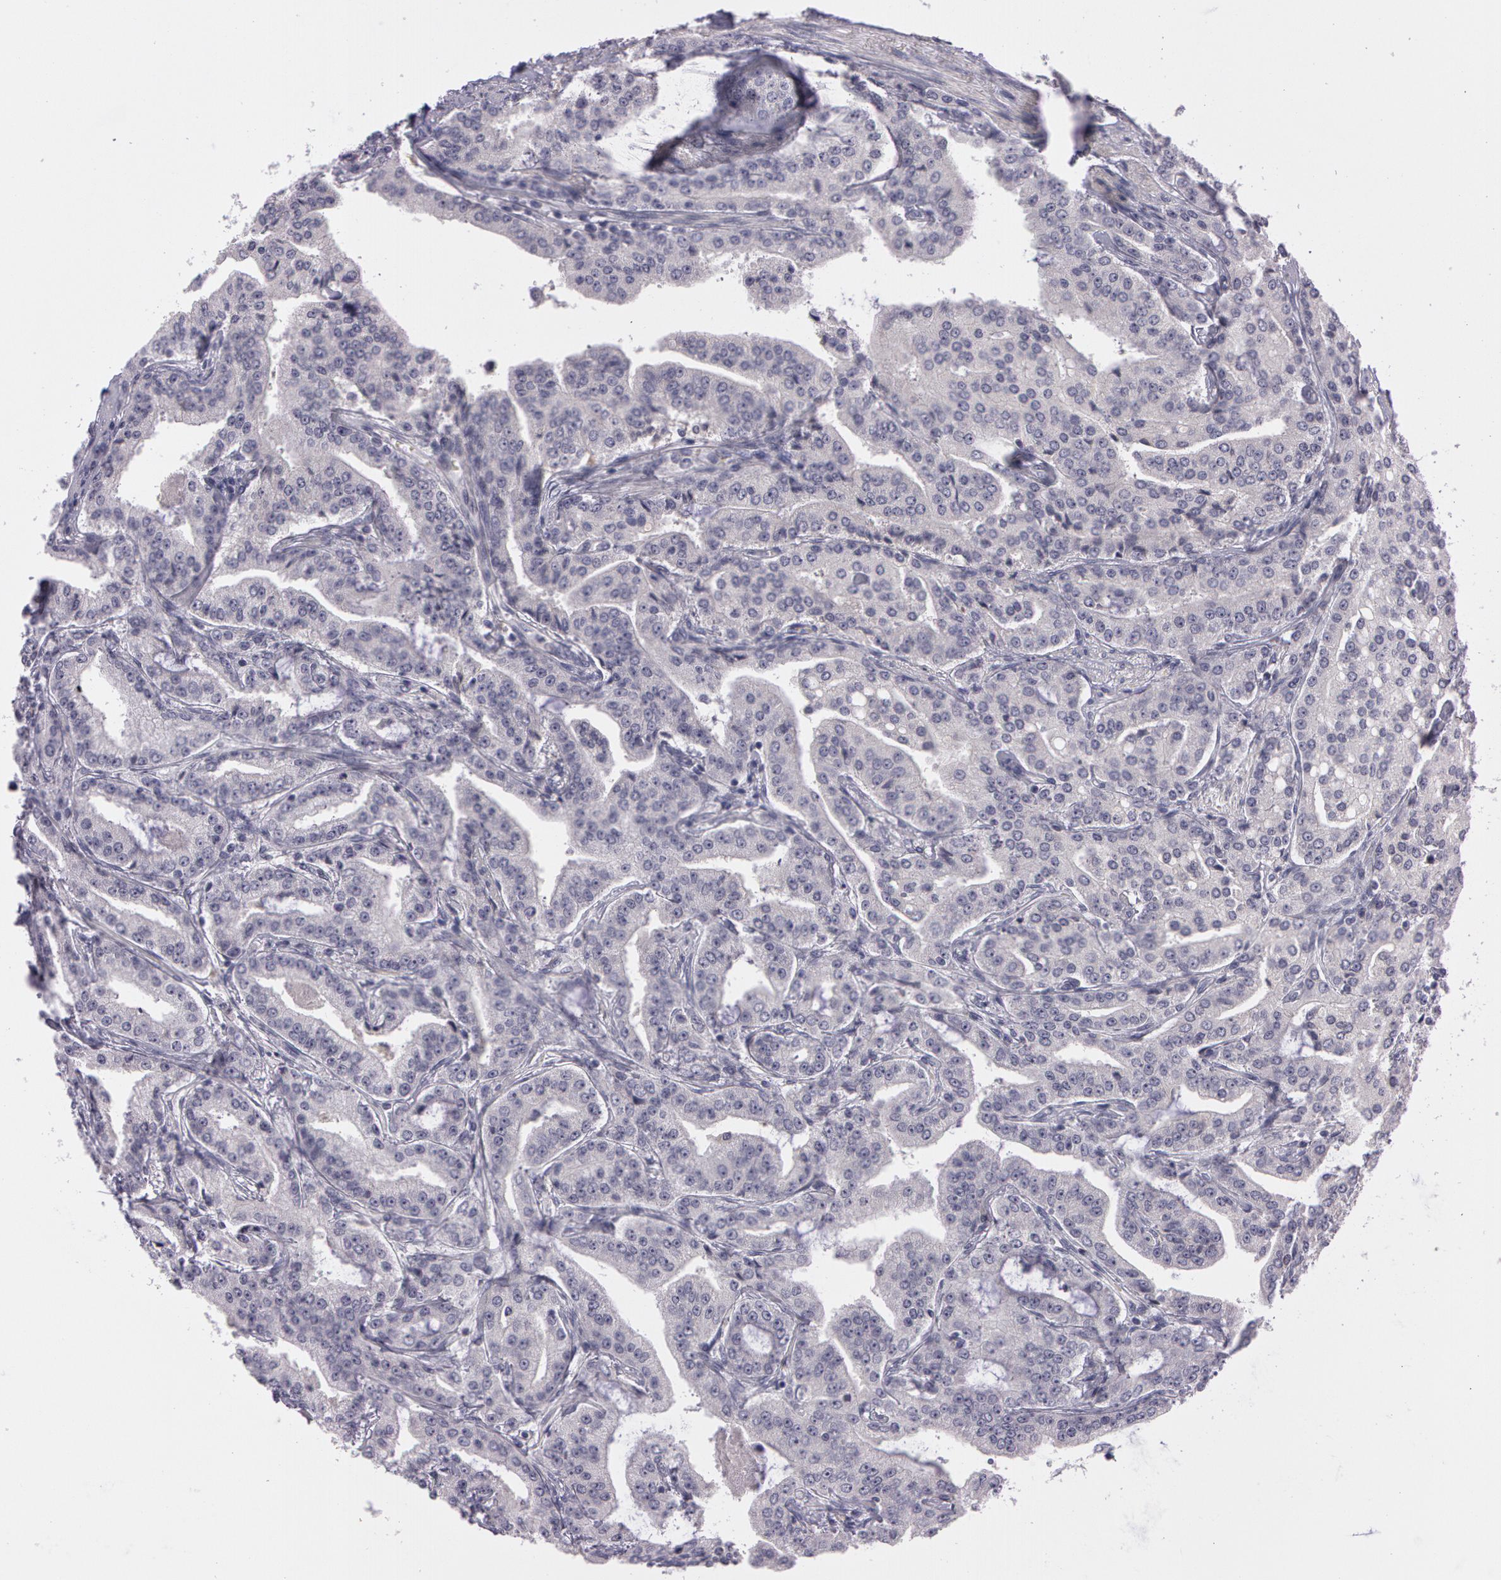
{"staining": {"intensity": "weak", "quantity": "25%-75%", "location": "cytoplasmic/membranous"}, "tissue": "prostate cancer", "cell_type": "Tumor cells", "image_type": "cancer", "snomed": [{"axis": "morphology", "description": "Adenocarcinoma, Medium grade"}, {"axis": "topography", "description": "Prostate"}], "caption": "DAB (3,3'-diaminobenzidine) immunohistochemical staining of human prostate medium-grade adenocarcinoma displays weak cytoplasmic/membranous protein expression in about 25%-75% of tumor cells.", "gene": "MXRA5", "patient": {"sex": "male", "age": 72}}